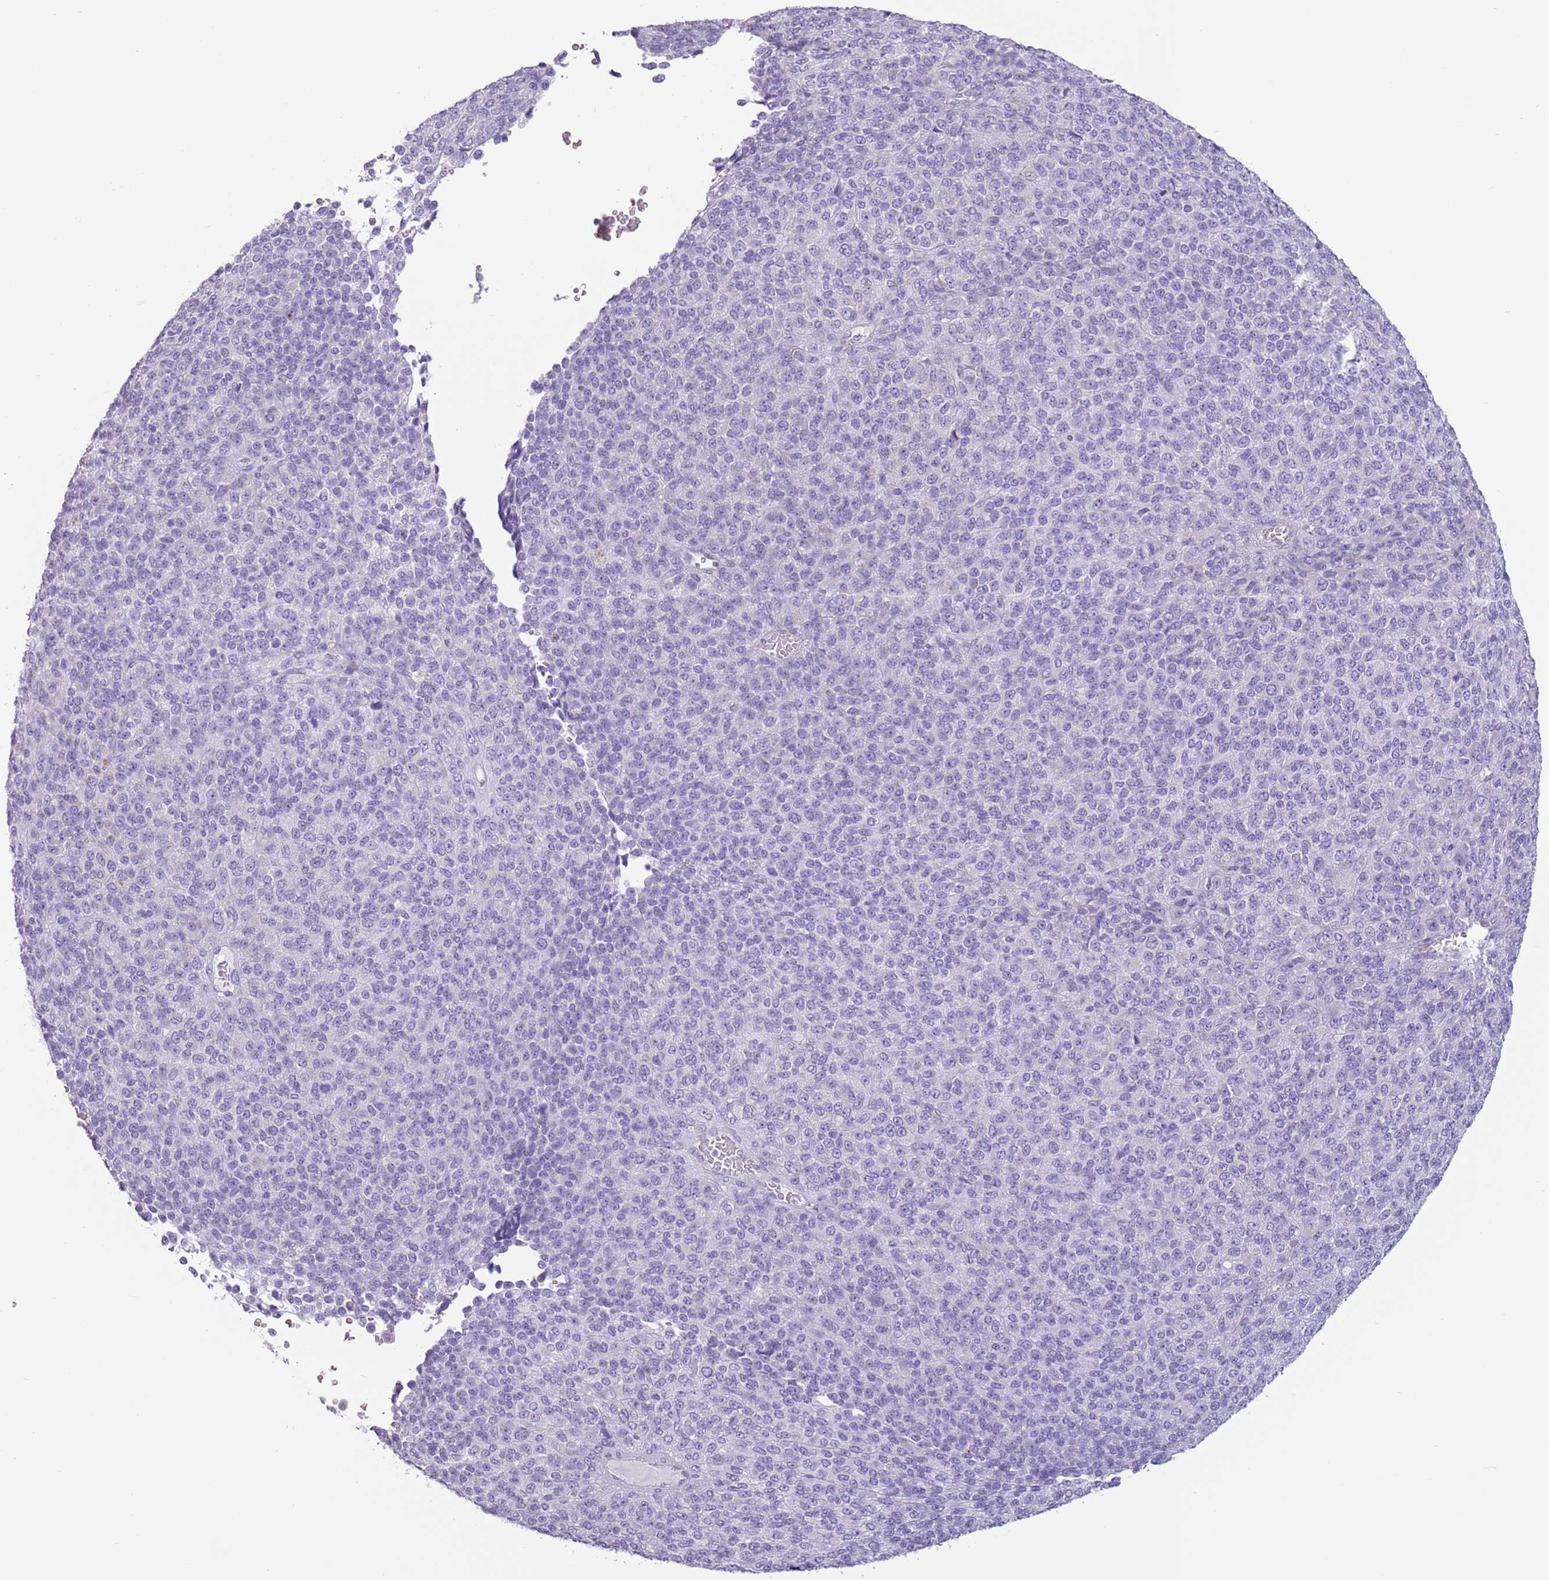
{"staining": {"intensity": "negative", "quantity": "none", "location": "none"}, "tissue": "melanoma", "cell_type": "Tumor cells", "image_type": "cancer", "snomed": [{"axis": "morphology", "description": "Malignant melanoma, Metastatic site"}, {"axis": "topography", "description": "Brain"}], "caption": "Immunohistochemistry (IHC) of malignant melanoma (metastatic site) exhibits no expression in tumor cells.", "gene": "HYOU1", "patient": {"sex": "female", "age": 56}}